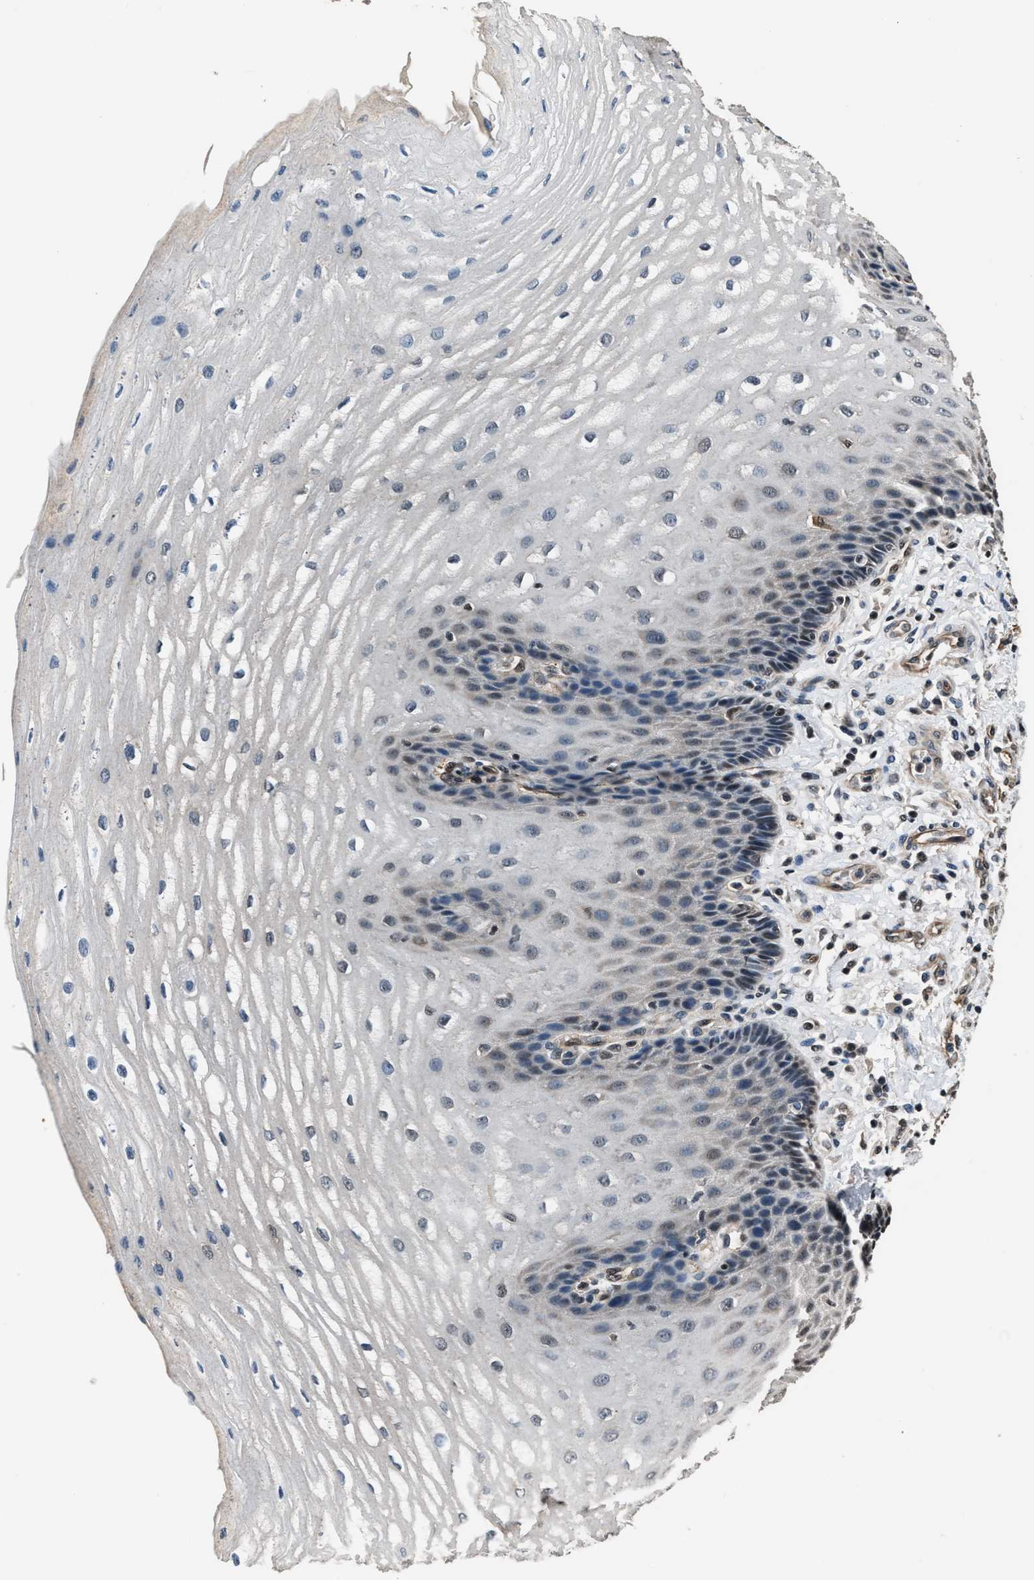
{"staining": {"intensity": "weak", "quantity": "<25%", "location": "nuclear"}, "tissue": "esophagus", "cell_type": "Squamous epithelial cells", "image_type": "normal", "snomed": [{"axis": "morphology", "description": "Normal tissue, NOS"}, {"axis": "topography", "description": "Esophagus"}], "caption": "IHC of normal esophagus reveals no expression in squamous epithelial cells. Nuclei are stained in blue.", "gene": "DFFA", "patient": {"sex": "male", "age": 54}}